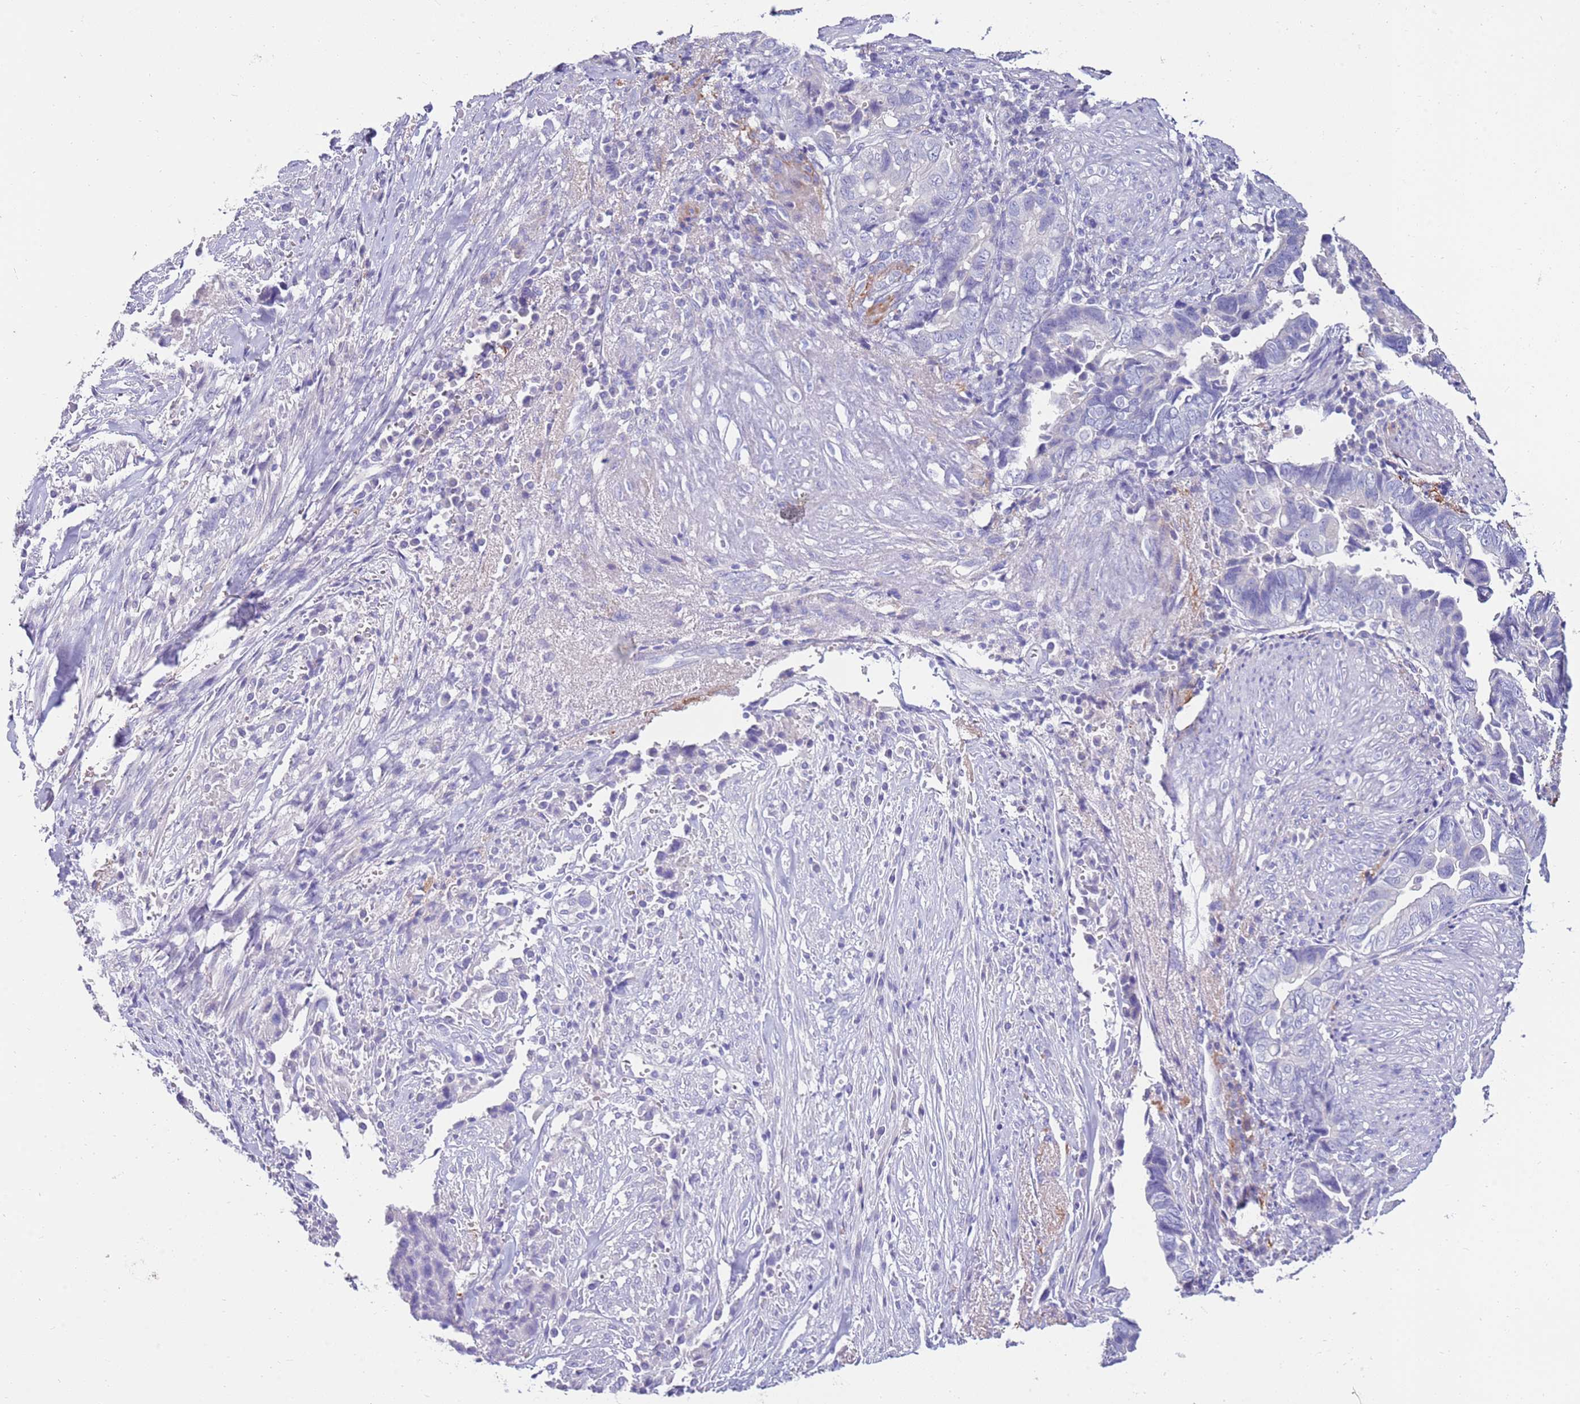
{"staining": {"intensity": "negative", "quantity": "none", "location": "none"}, "tissue": "liver cancer", "cell_type": "Tumor cells", "image_type": "cancer", "snomed": [{"axis": "morphology", "description": "Cholangiocarcinoma"}, {"axis": "topography", "description": "Liver"}], "caption": "Immunohistochemistry (IHC) of liver cholangiocarcinoma reveals no staining in tumor cells.", "gene": "EVPLL", "patient": {"sex": "female", "age": 79}}